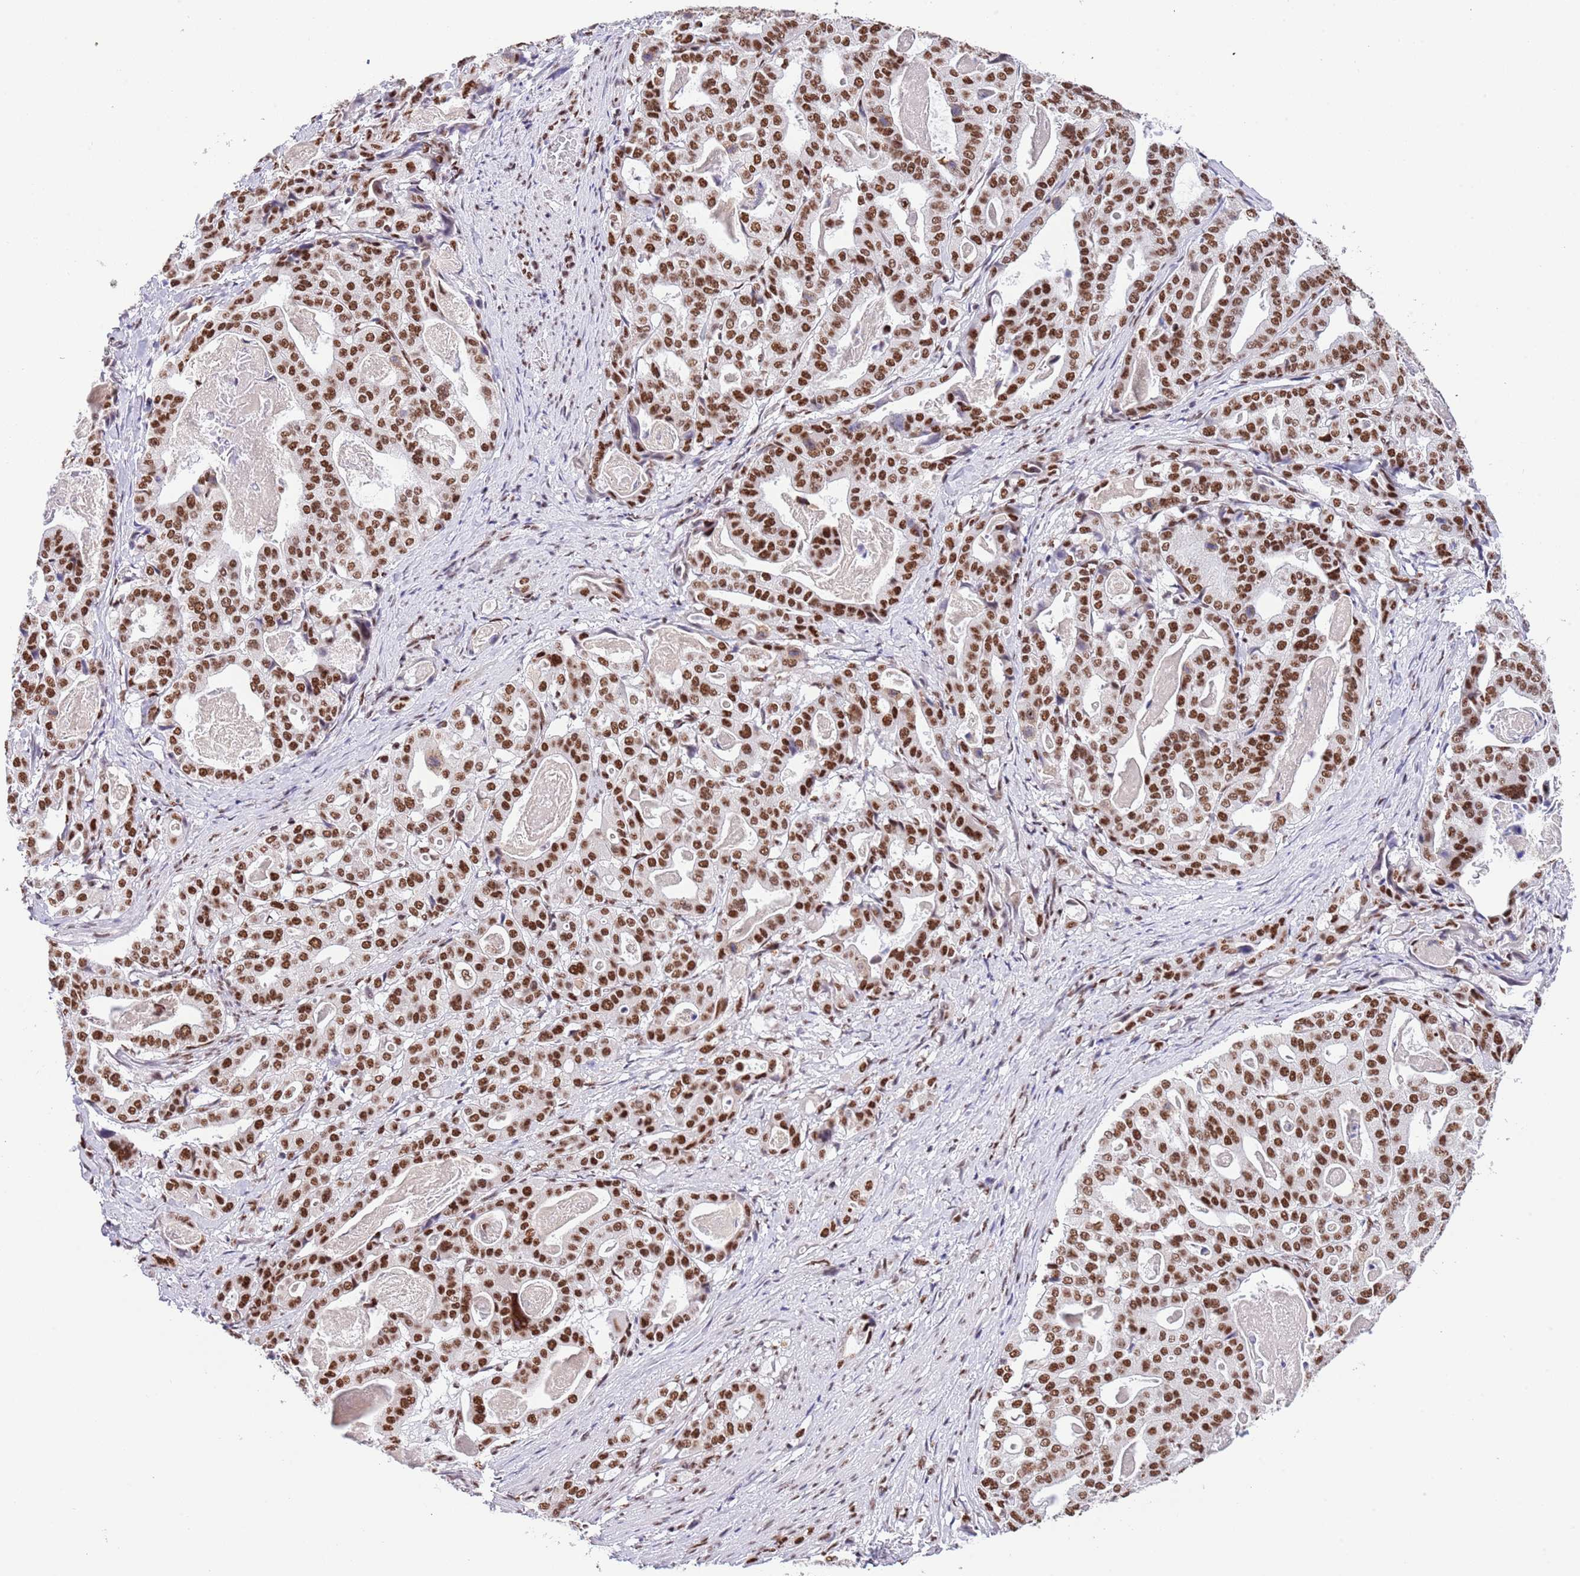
{"staining": {"intensity": "strong", "quantity": ">75%", "location": "nuclear"}, "tissue": "stomach cancer", "cell_type": "Tumor cells", "image_type": "cancer", "snomed": [{"axis": "morphology", "description": "Adenocarcinoma, NOS"}, {"axis": "topography", "description": "Stomach"}], "caption": "Adenocarcinoma (stomach) stained for a protein (brown) shows strong nuclear positive staining in approximately >75% of tumor cells.", "gene": "SF3A2", "patient": {"sex": "male", "age": 48}}